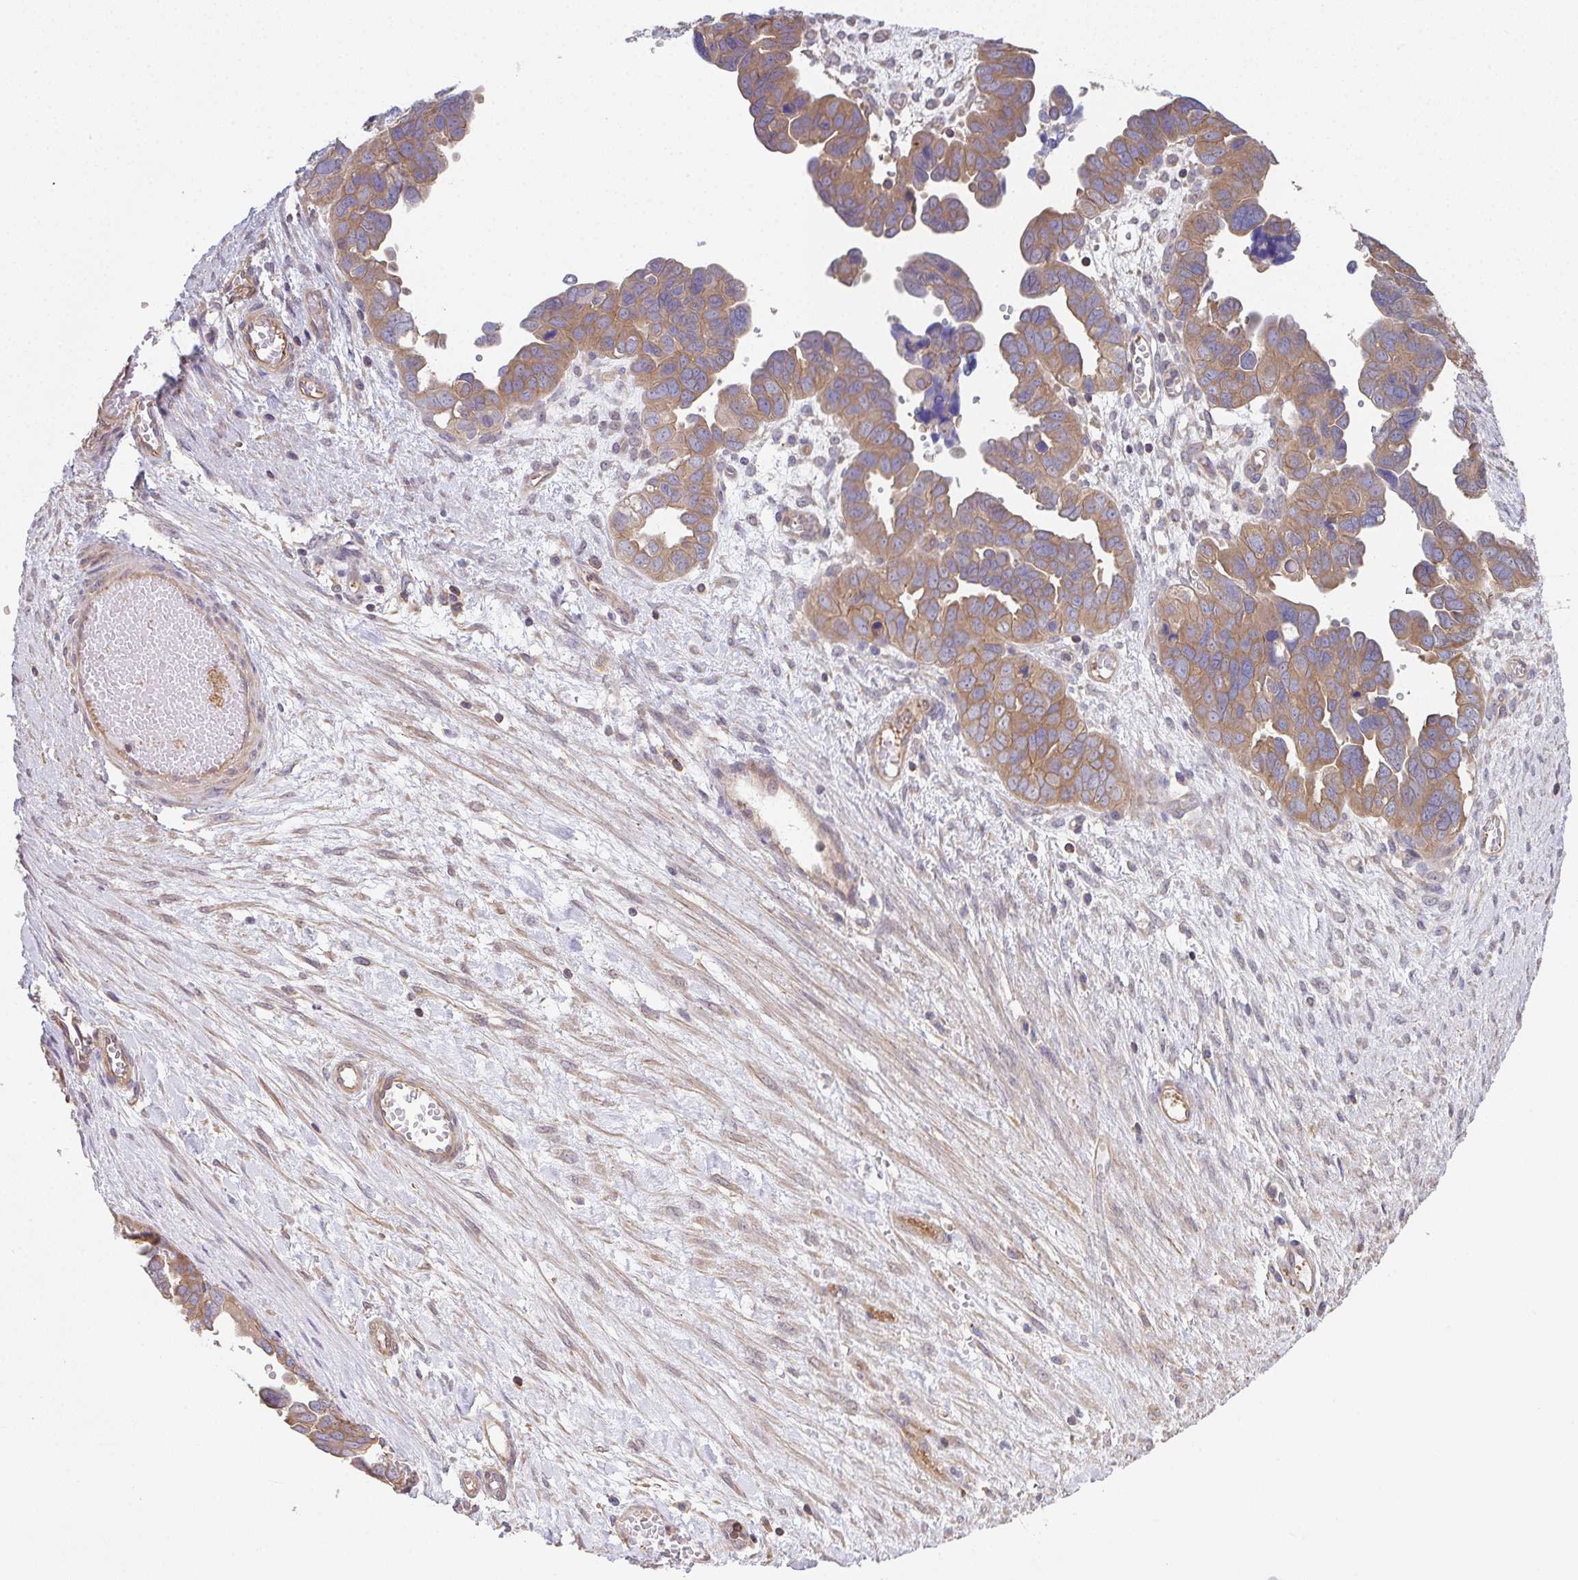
{"staining": {"intensity": "moderate", "quantity": ">75%", "location": "cytoplasmic/membranous"}, "tissue": "ovarian cancer", "cell_type": "Tumor cells", "image_type": "cancer", "snomed": [{"axis": "morphology", "description": "Cystadenocarcinoma, serous, NOS"}, {"axis": "topography", "description": "Ovary"}], "caption": "Moderate cytoplasmic/membranous positivity for a protein is present in about >75% of tumor cells of ovarian serous cystadenocarcinoma using immunohistochemistry (IHC).", "gene": "TMEM229A", "patient": {"sex": "female", "age": 64}}